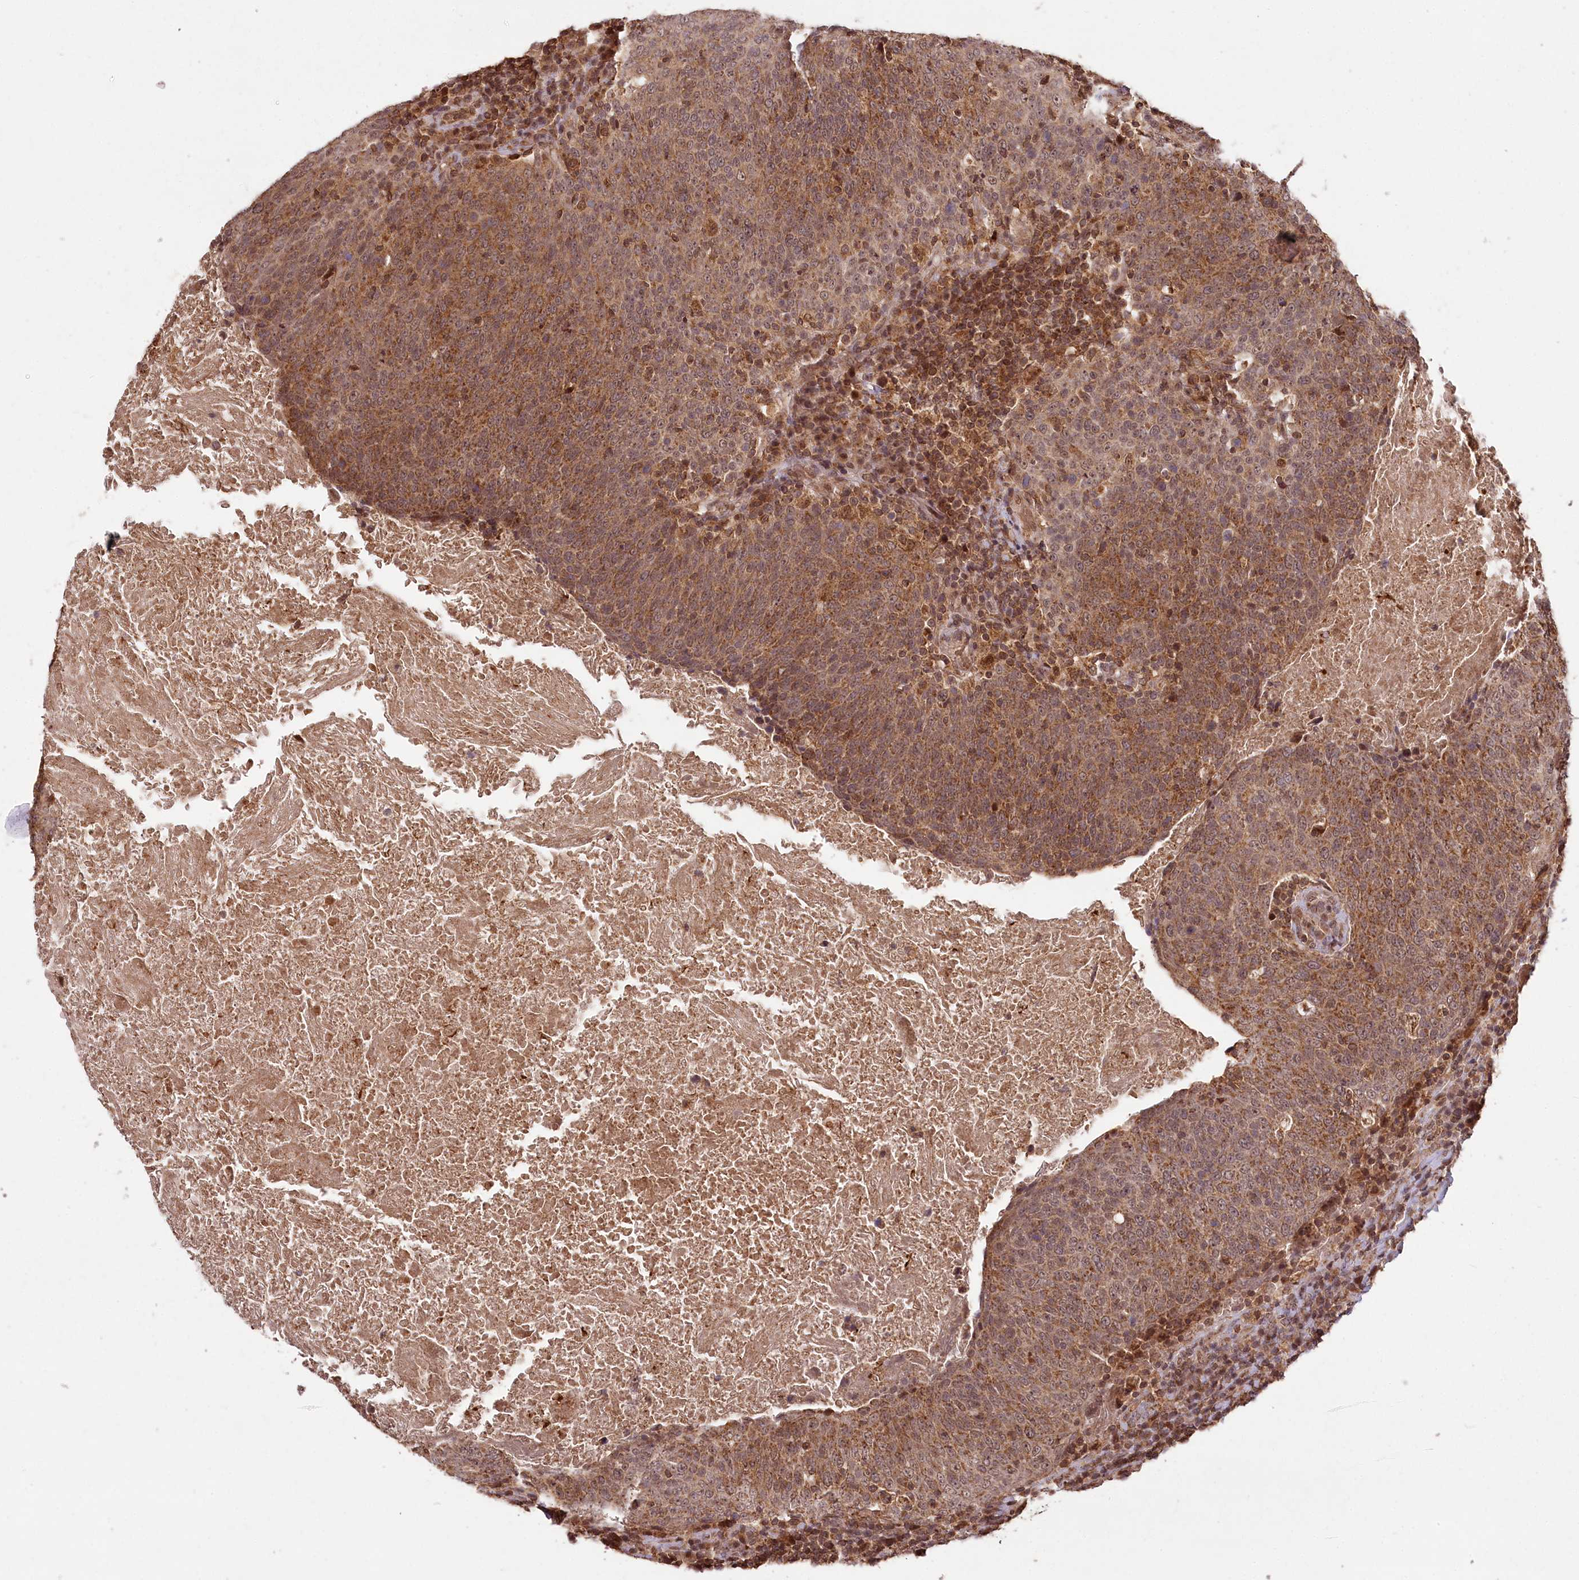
{"staining": {"intensity": "moderate", "quantity": ">75%", "location": "cytoplasmic/membranous"}, "tissue": "head and neck cancer", "cell_type": "Tumor cells", "image_type": "cancer", "snomed": [{"axis": "morphology", "description": "Squamous cell carcinoma, NOS"}, {"axis": "morphology", "description": "Squamous cell carcinoma, metastatic, NOS"}, {"axis": "topography", "description": "Lymph node"}, {"axis": "topography", "description": "Head-Neck"}], "caption": "Immunohistochemistry histopathology image of neoplastic tissue: human head and neck squamous cell carcinoma stained using immunohistochemistry (IHC) reveals medium levels of moderate protein expression localized specifically in the cytoplasmic/membranous of tumor cells, appearing as a cytoplasmic/membranous brown color.", "gene": "MICU1", "patient": {"sex": "male", "age": 62}}